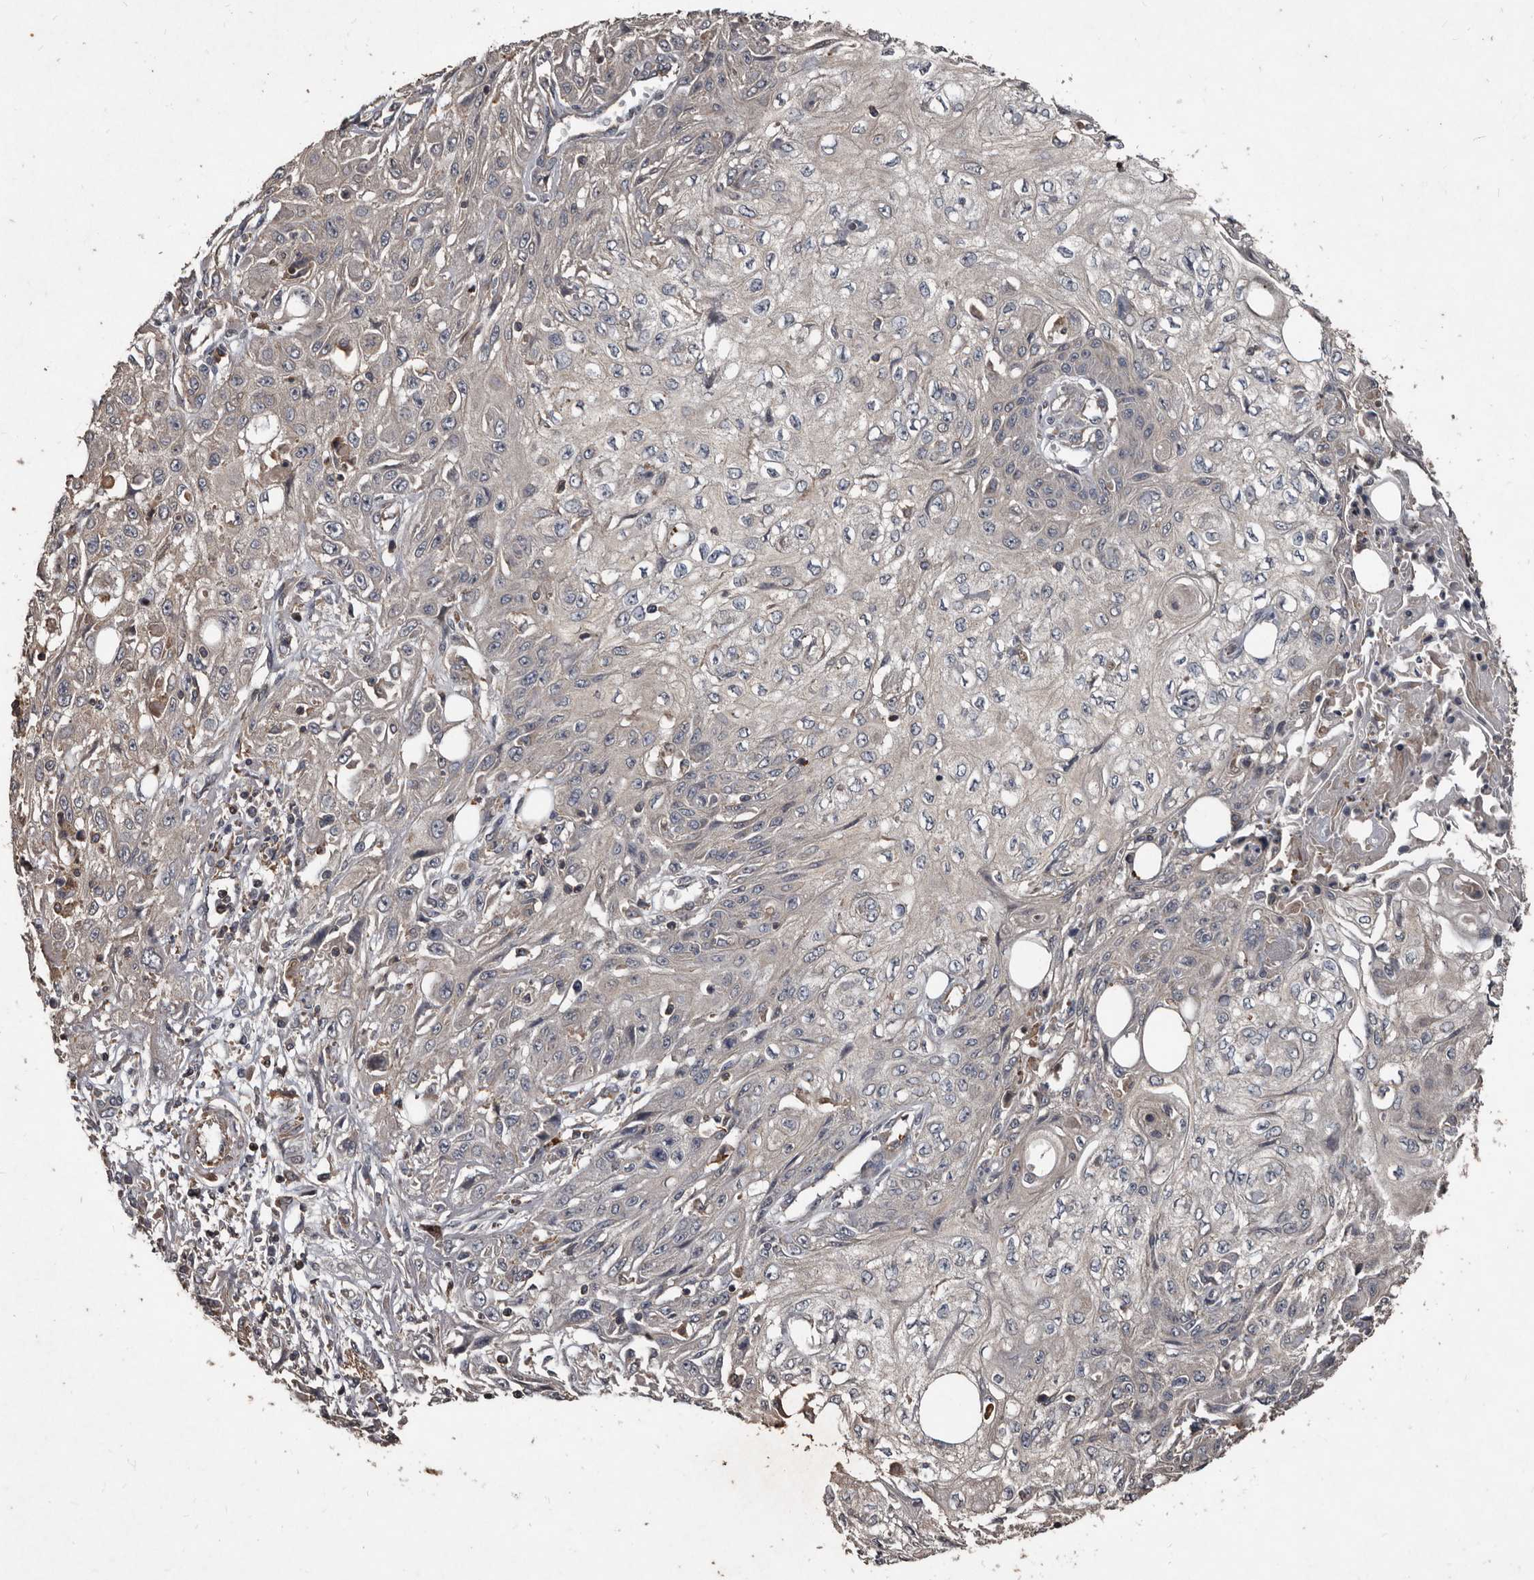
{"staining": {"intensity": "negative", "quantity": "none", "location": "none"}, "tissue": "skin cancer", "cell_type": "Tumor cells", "image_type": "cancer", "snomed": [{"axis": "morphology", "description": "Squamous cell carcinoma, NOS"}, {"axis": "morphology", "description": "Squamous cell carcinoma, metastatic, NOS"}, {"axis": "topography", "description": "Skin"}, {"axis": "topography", "description": "Lymph node"}], "caption": "Image shows no protein positivity in tumor cells of skin squamous cell carcinoma tissue.", "gene": "GREB1", "patient": {"sex": "male", "age": 75}}